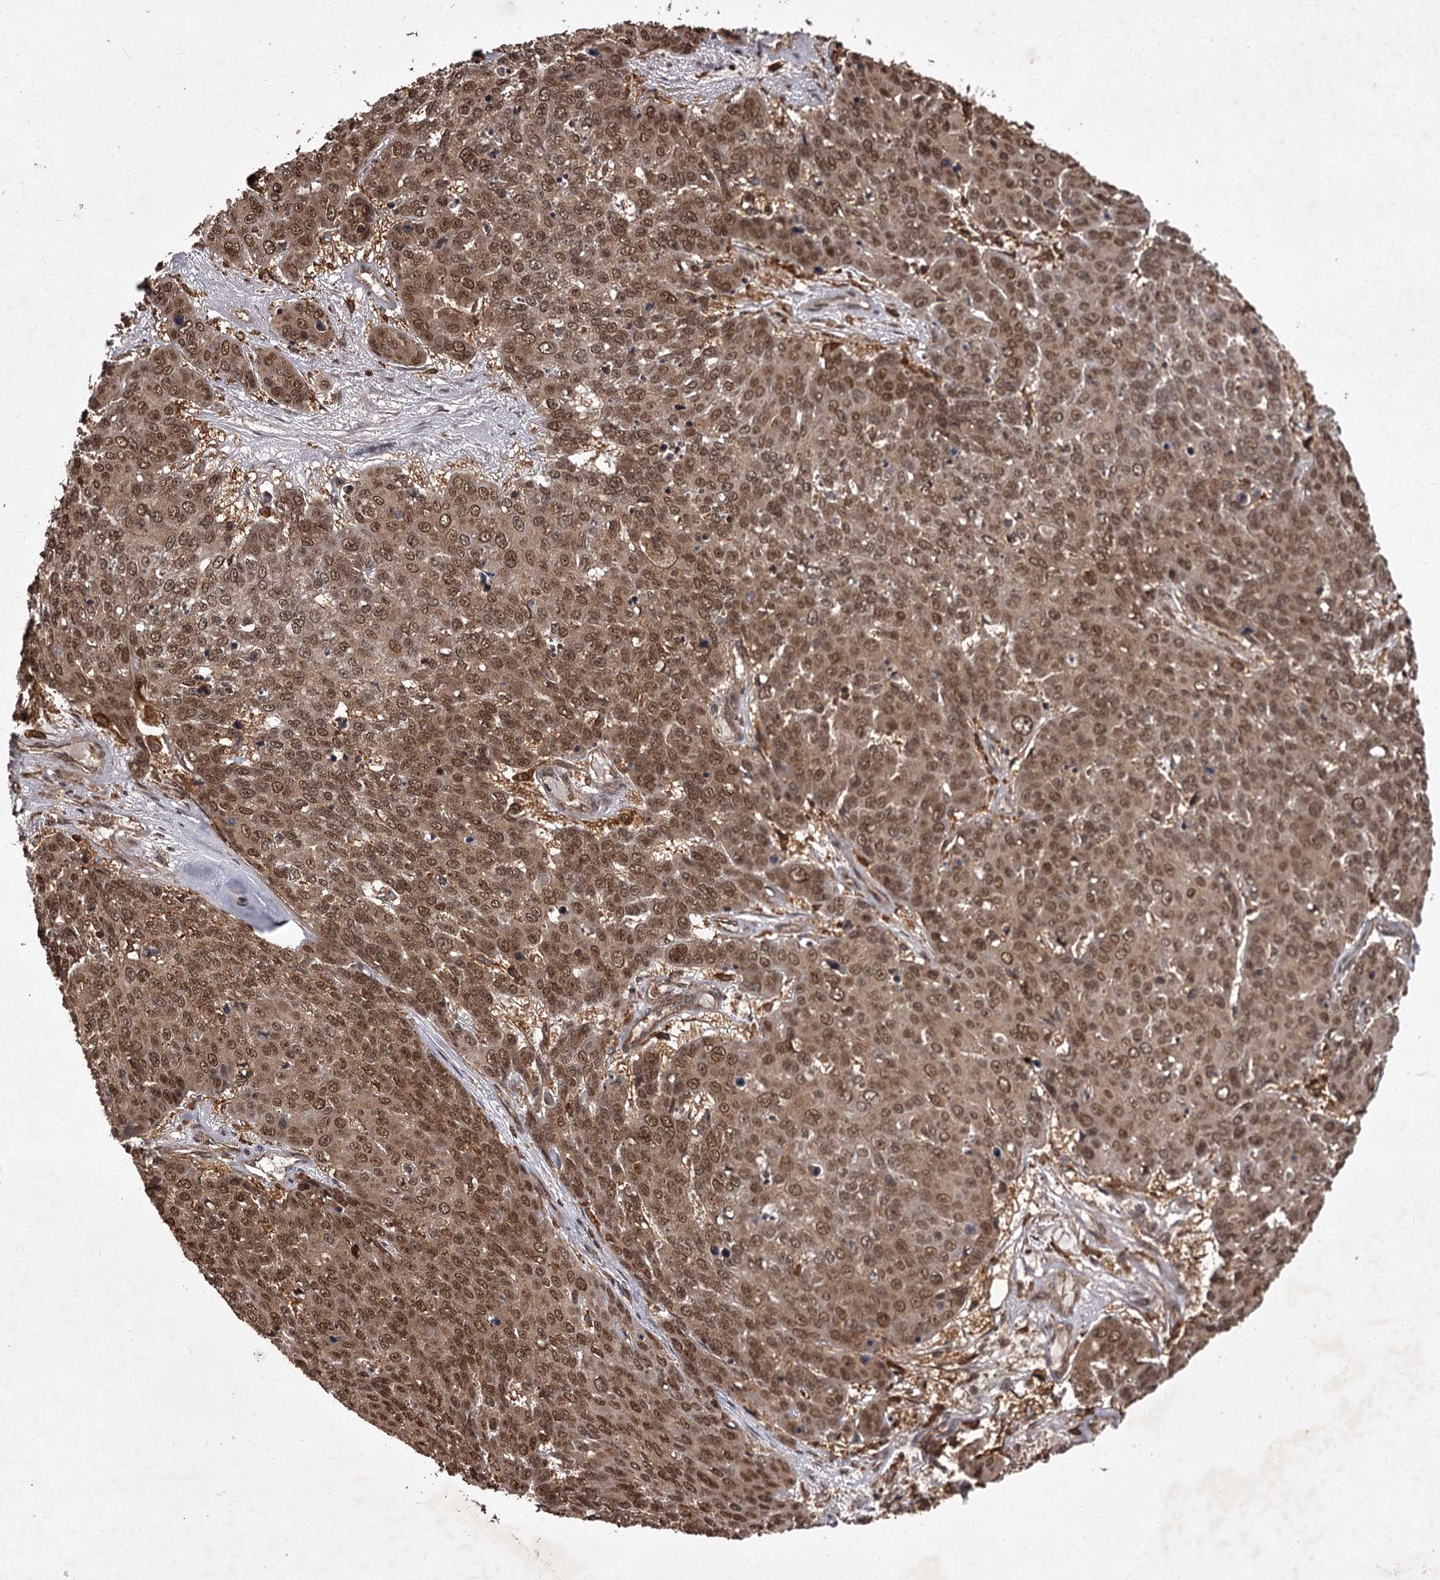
{"staining": {"intensity": "moderate", "quantity": ">75%", "location": "cytoplasmic/membranous,nuclear"}, "tissue": "skin cancer", "cell_type": "Tumor cells", "image_type": "cancer", "snomed": [{"axis": "morphology", "description": "Squamous cell carcinoma, NOS"}, {"axis": "topography", "description": "Skin"}], "caption": "This histopathology image reveals IHC staining of human squamous cell carcinoma (skin), with medium moderate cytoplasmic/membranous and nuclear positivity in approximately >75% of tumor cells.", "gene": "TBC1D23", "patient": {"sex": "male", "age": 71}}